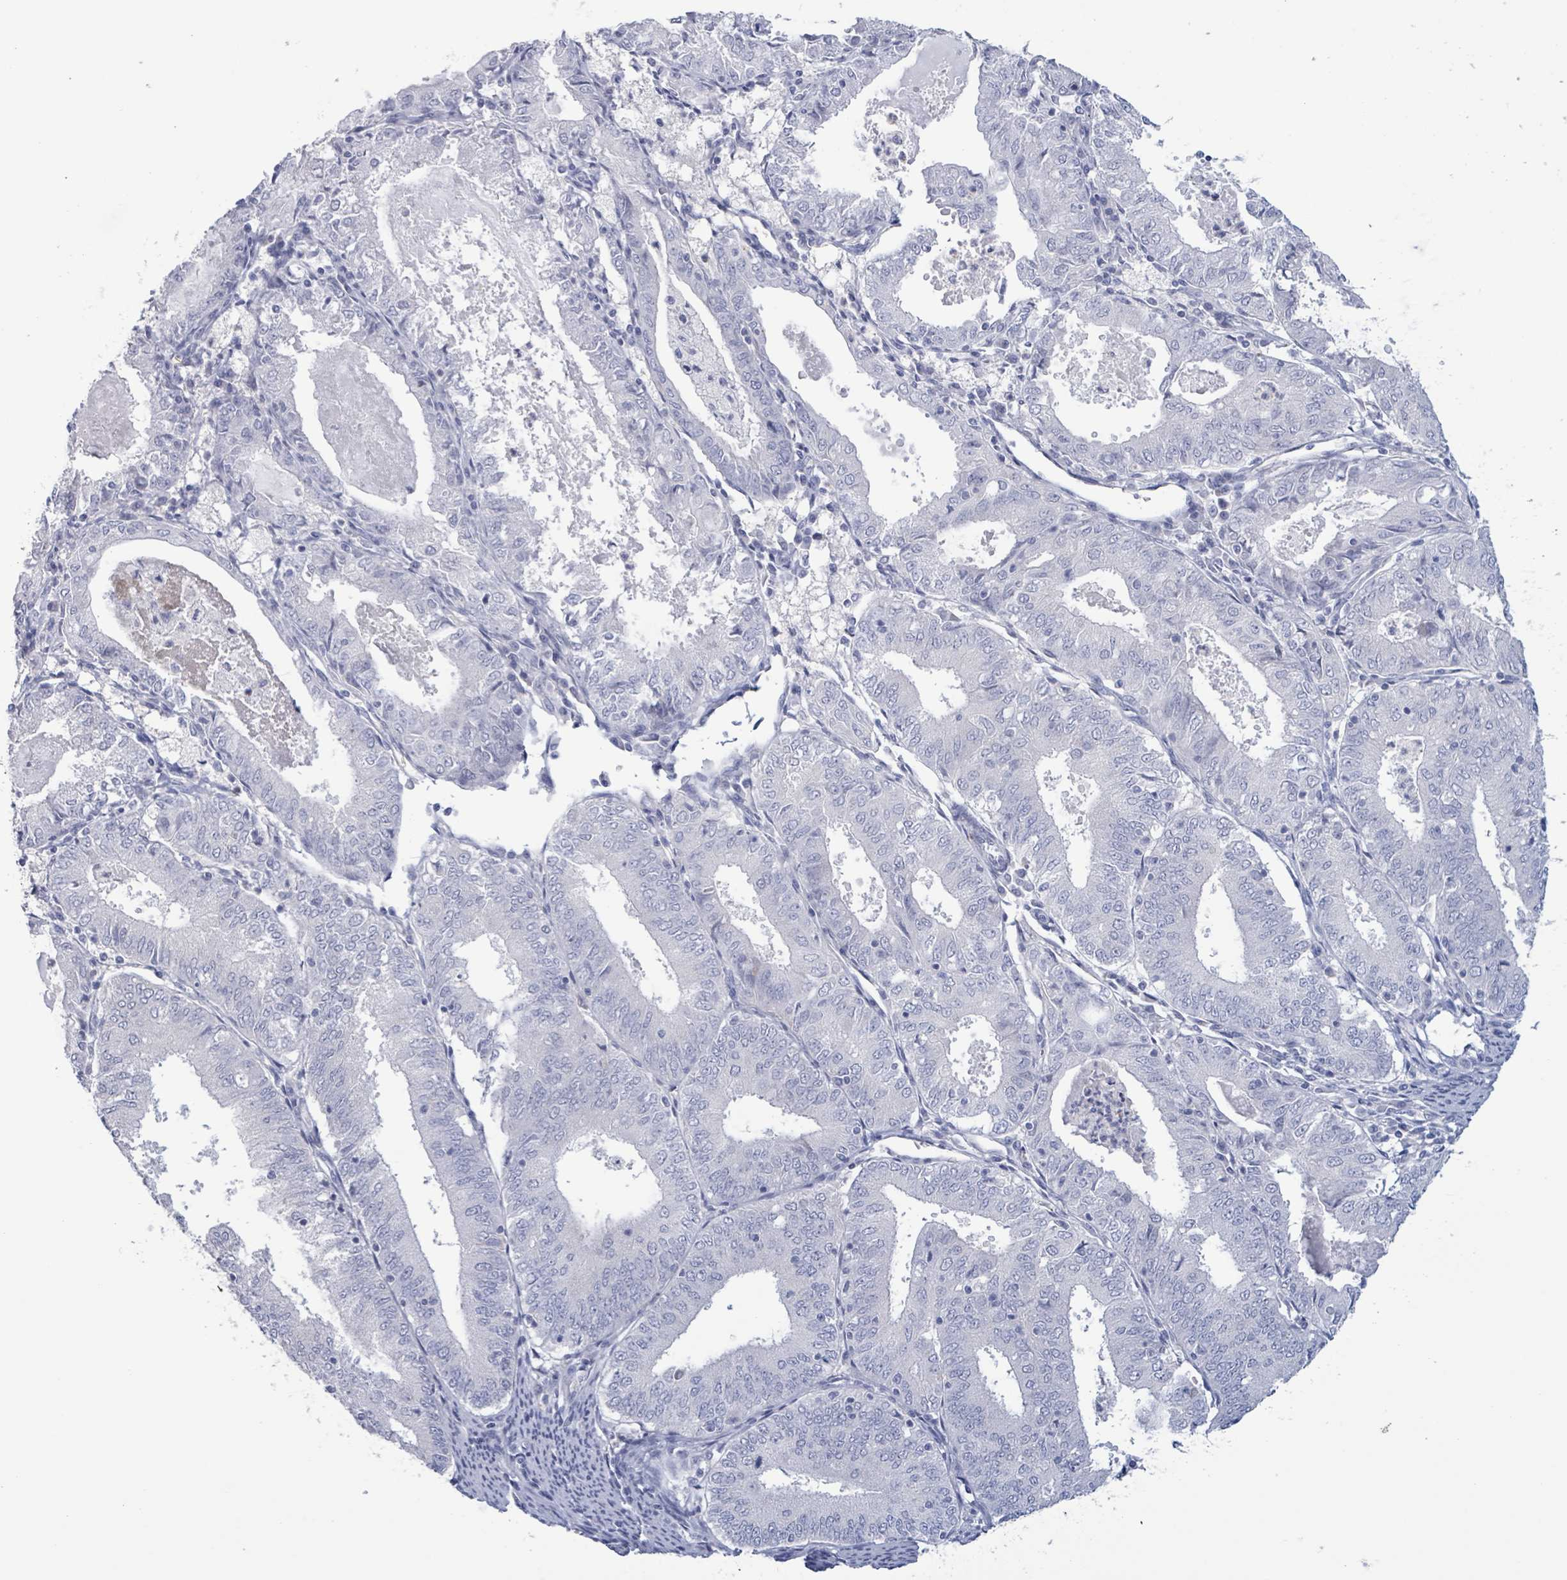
{"staining": {"intensity": "negative", "quantity": "none", "location": "none"}, "tissue": "endometrial cancer", "cell_type": "Tumor cells", "image_type": "cancer", "snomed": [{"axis": "morphology", "description": "Adenocarcinoma, NOS"}, {"axis": "topography", "description": "Endometrium"}], "caption": "This is an immunohistochemistry (IHC) photomicrograph of human endometrial adenocarcinoma. There is no positivity in tumor cells.", "gene": "PKLR", "patient": {"sex": "female", "age": 57}}